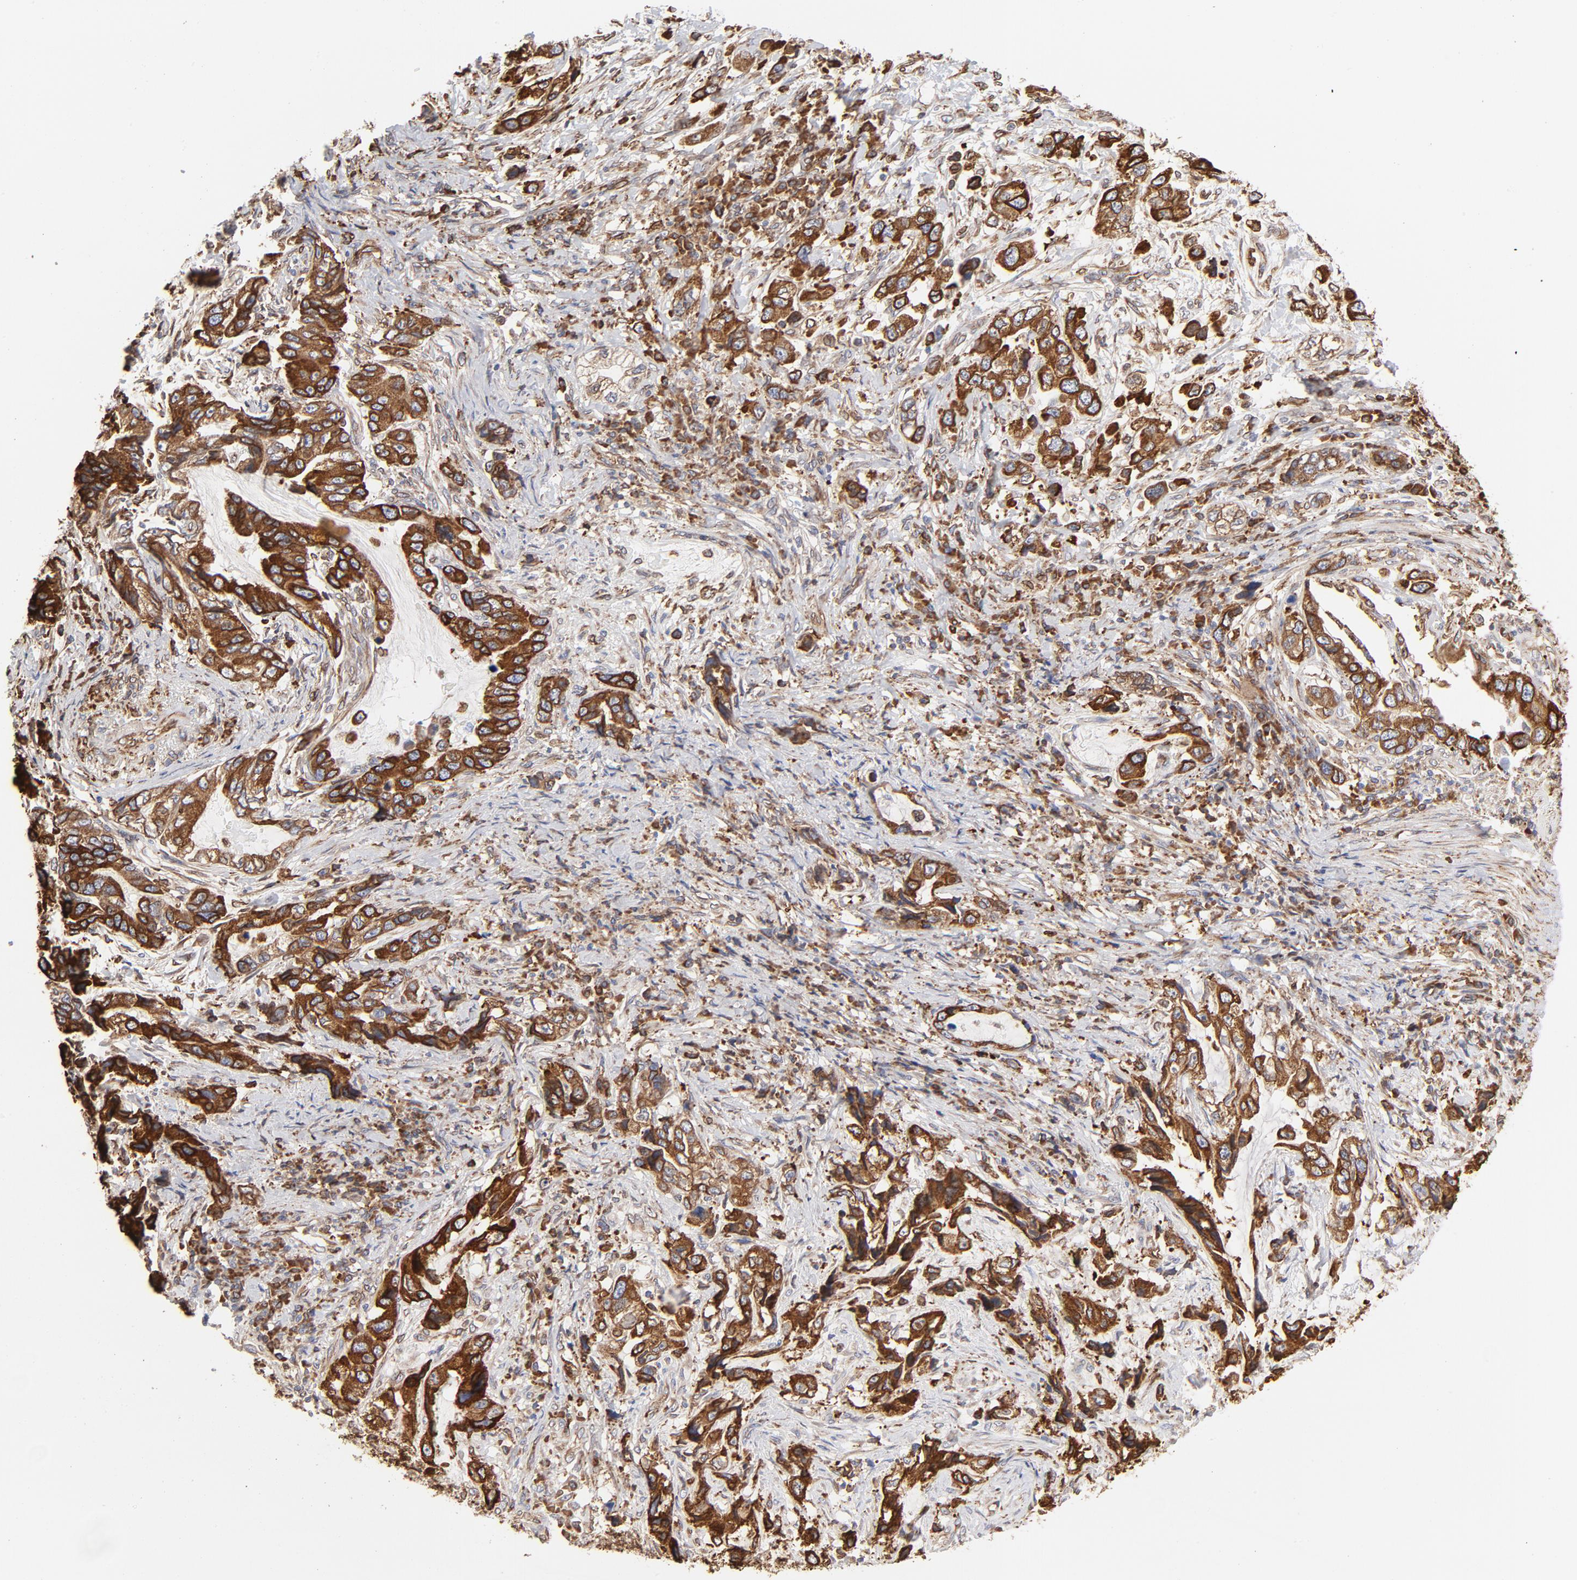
{"staining": {"intensity": "strong", "quantity": ">75%", "location": "cytoplasmic/membranous"}, "tissue": "stomach cancer", "cell_type": "Tumor cells", "image_type": "cancer", "snomed": [{"axis": "morphology", "description": "Adenocarcinoma, NOS"}, {"axis": "topography", "description": "Stomach, lower"}], "caption": "Protein expression analysis of human stomach cancer reveals strong cytoplasmic/membranous staining in about >75% of tumor cells.", "gene": "CANX", "patient": {"sex": "female", "age": 93}}